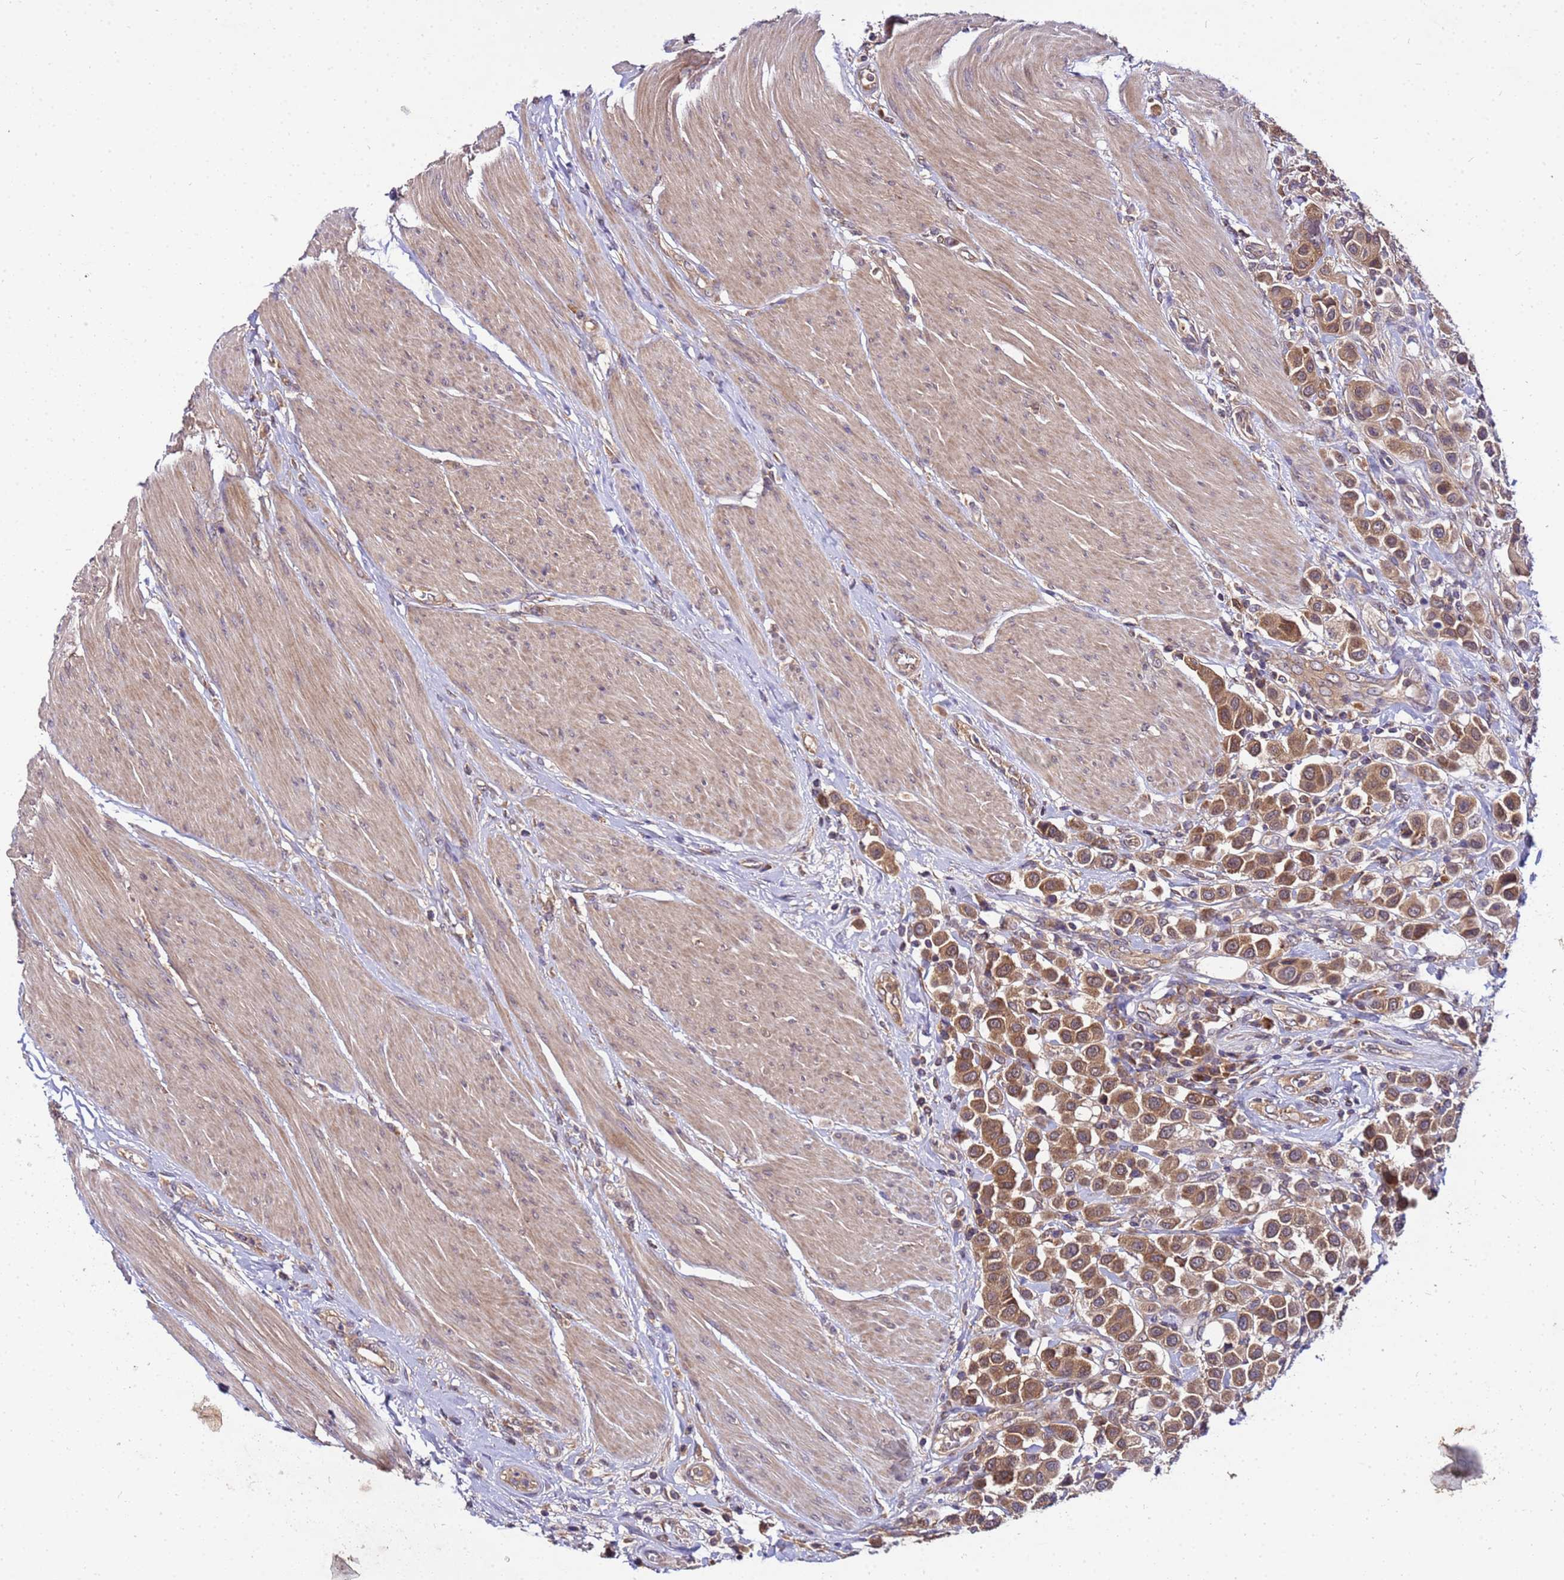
{"staining": {"intensity": "moderate", "quantity": ">75%", "location": "cytoplasmic/membranous"}, "tissue": "urothelial cancer", "cell_type": "Tumor cells", "image_type": "cancer", "snomed": [{"axis": "morphology", "description": "Urothelial carcinoma, High grade"}, {"axis": "topography", "description": "Urinary bladder"}], "caption": "Protein expression analysis of urothelial cancer shows moderate cytoplasmic/membranous expression in about >75% of tumor cells. (Stains: DAB in brown, nuclei in blue, Microscopy: brightfield microscopy at high magnification).", "gene": "GSPT2", "patient": {"sex": "male", "age": 50}}